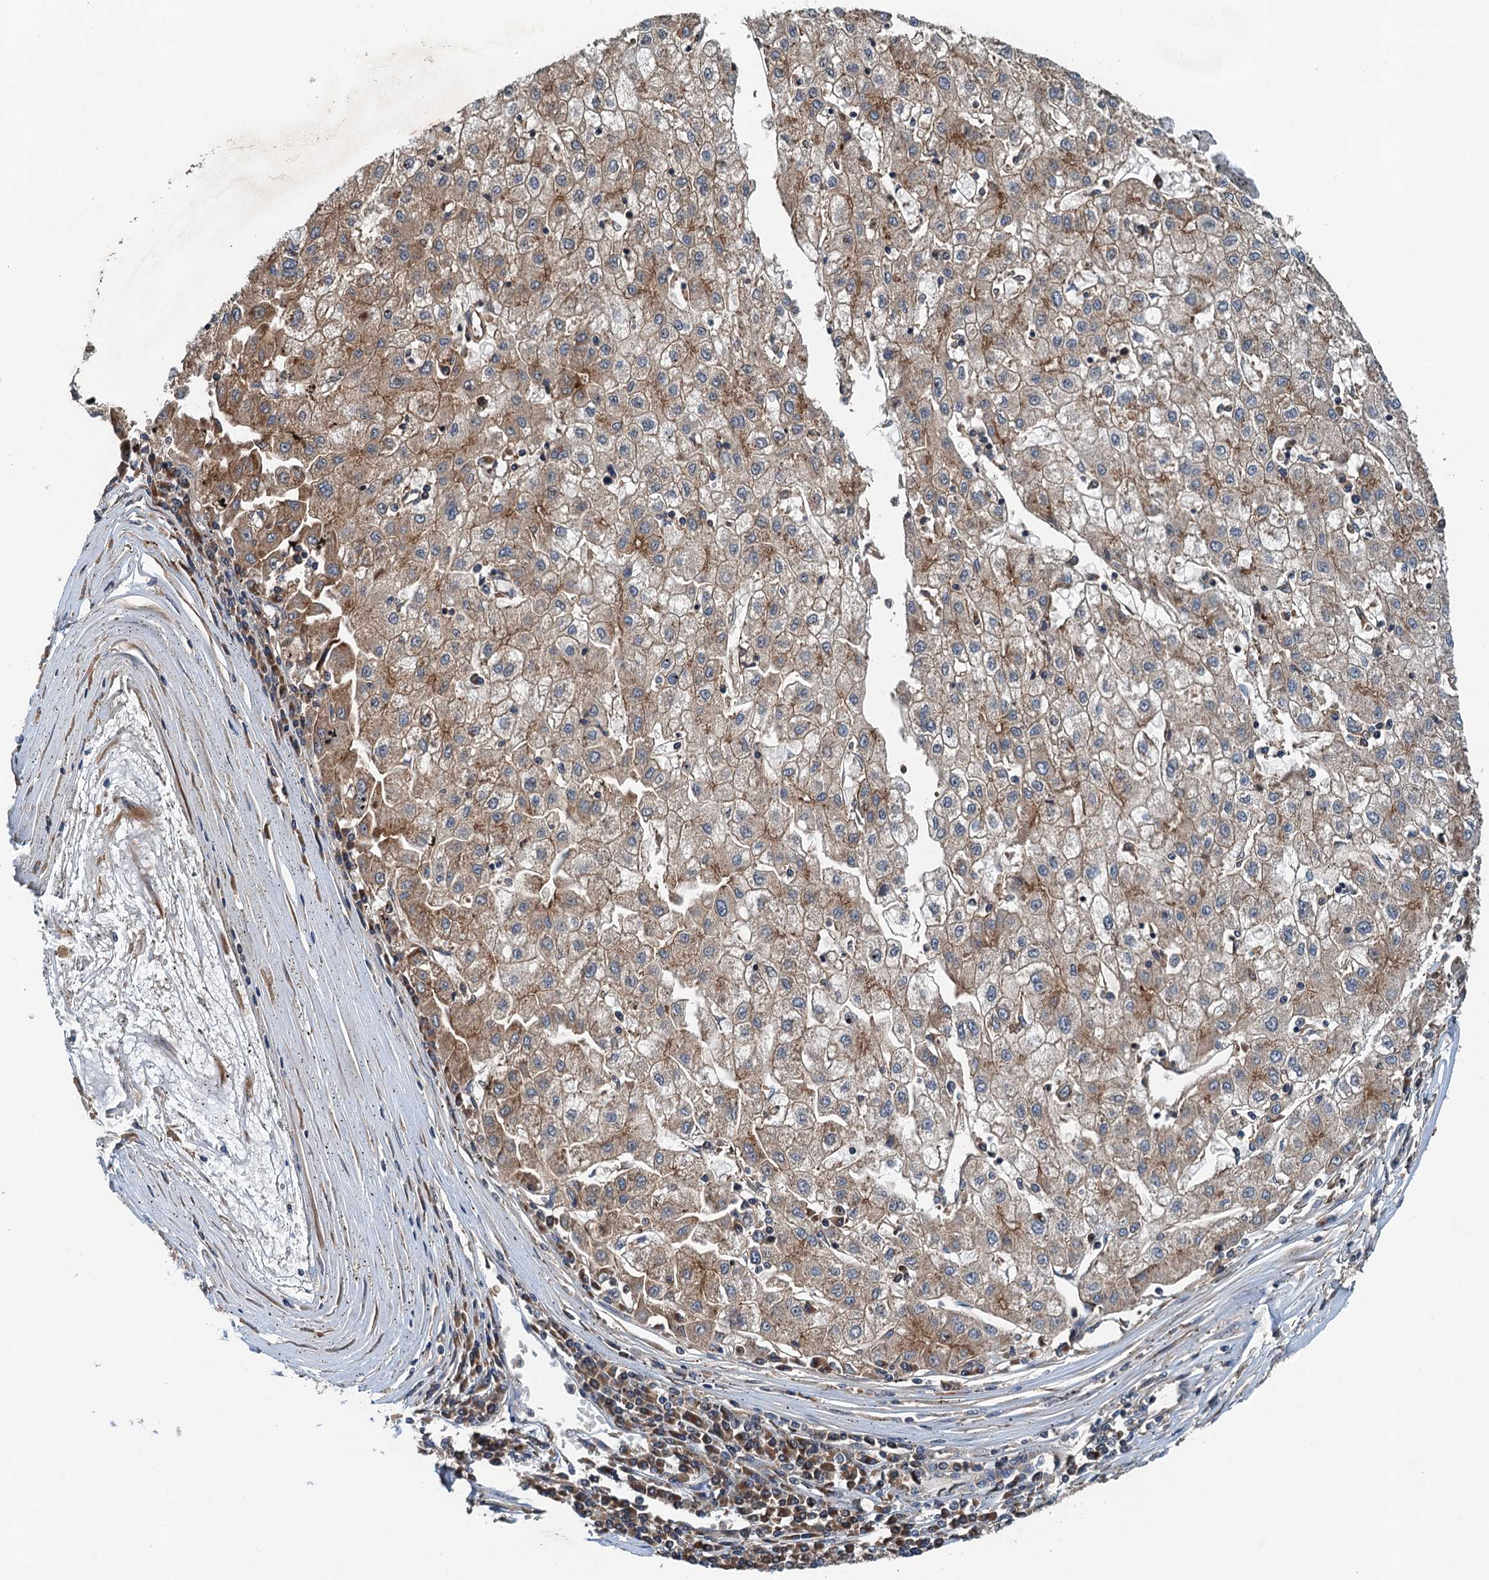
{"staining": {"intensity": "moderate", "quantity": ">75%", "location": "cytoplasmic/membranous"}, "tissue": "liver cancer", "cell_type": "Tumor cells", "image_type": "cancer", "snomed": [{"axis": "morphology", "description": "Carcinoma, Hepatocellular, NOS"}, {"axis": "topography", "description": "Liver"}], "caption": "About >75% of tumor cells in liver cancer (hepatocellular carcinoma) exhibit moderate cytoplasmic/membranous protein positivity as visualized by brown immunohistochemical staining.", "gene": "COG3", "patient": {"sex": "male", "age": 72}}